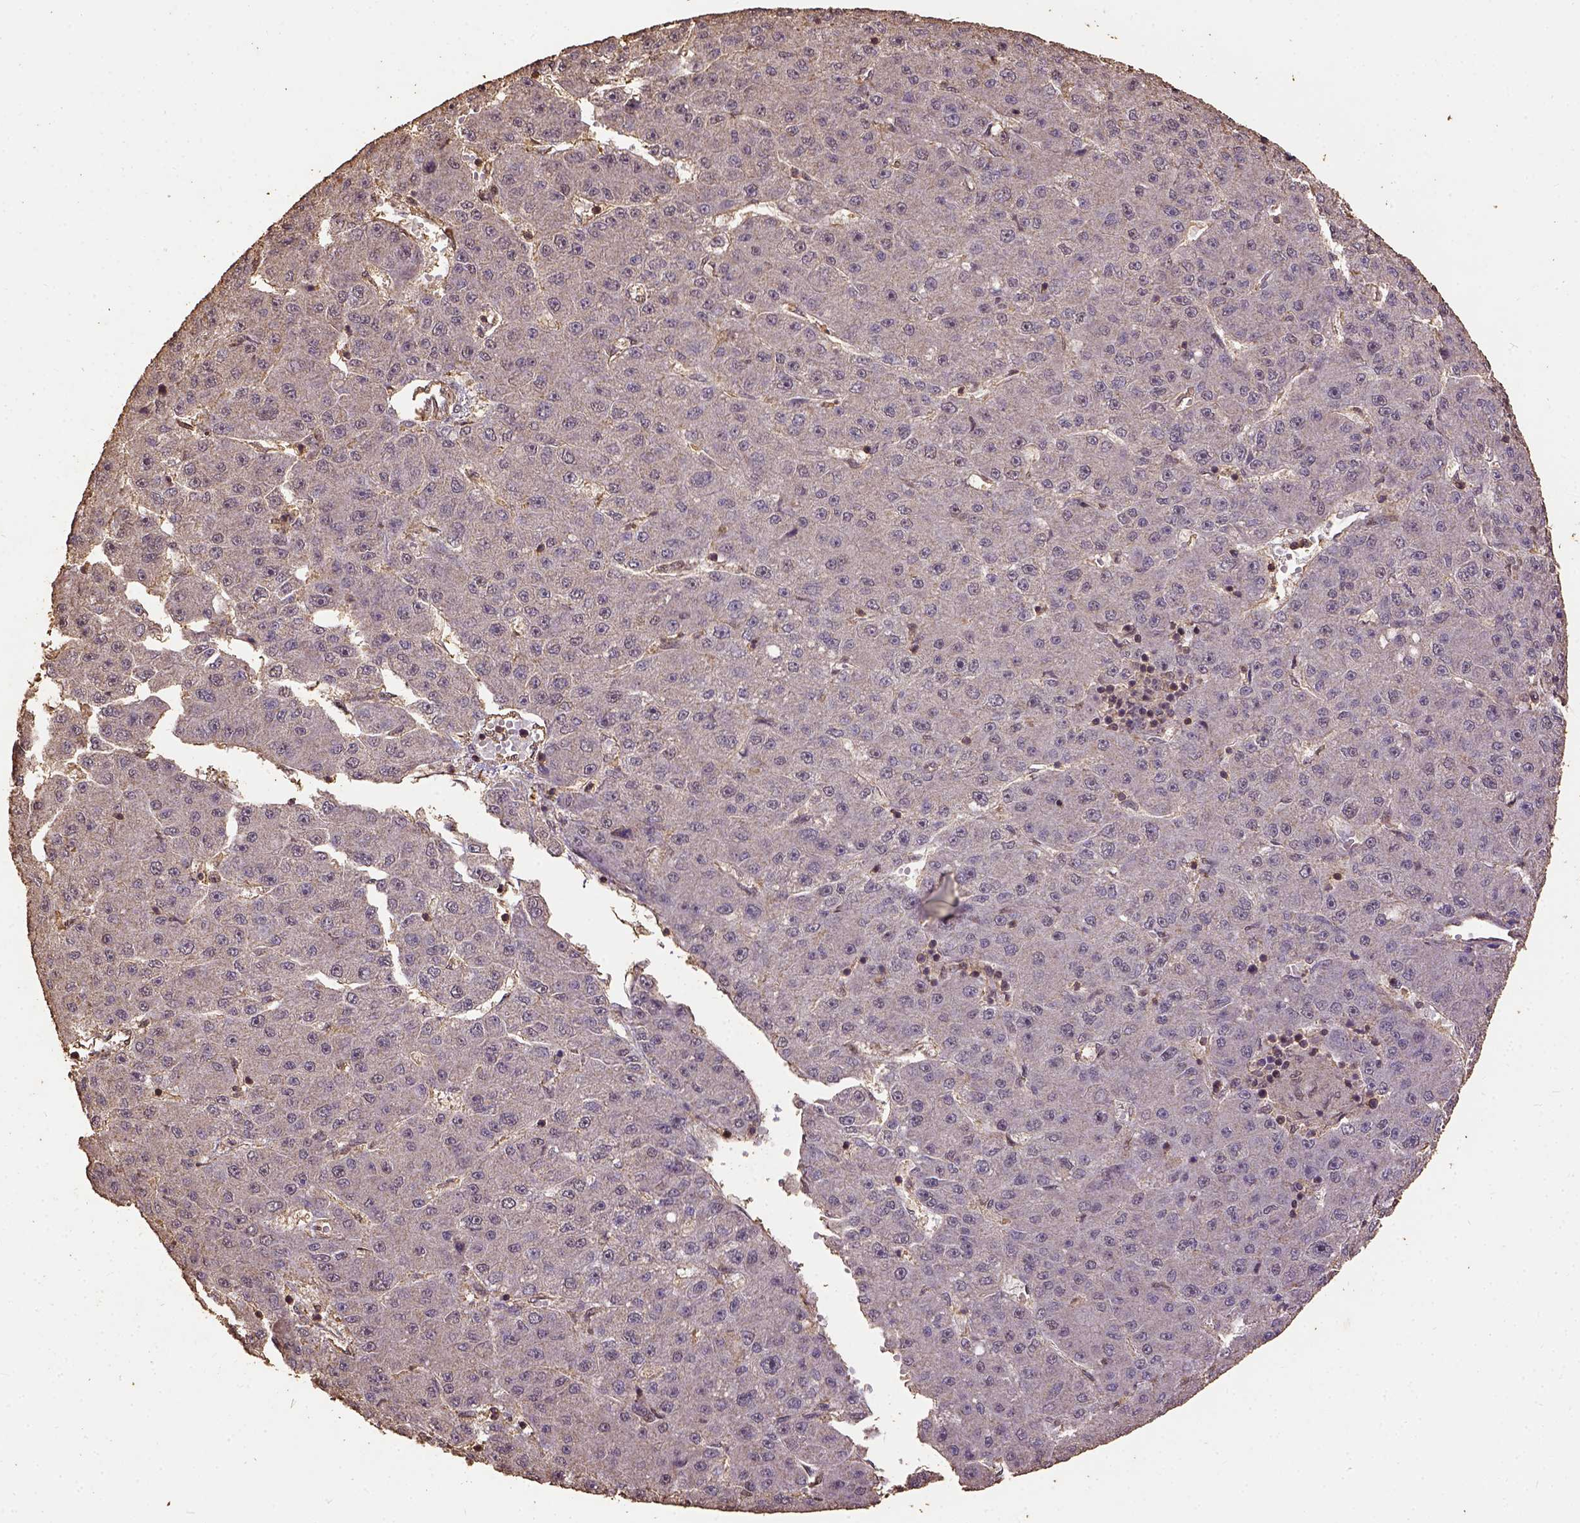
{"staining": {"intensity": "negative", "quantity": "none", "location": "none"}, "tissue": "liver cancer", "cell_type": "Tumor cells", "image_type": "cancer", "snomed": [{"axis": "morphology", "description": "Carcinoma, Hepatocellular, NOS"}, {"axis": "topography", "description": "Liver"}], "caption": "Tumor cells are negative for protein expression in human liver cancer.", "gene": "NACC1", "patient": {"sex": "male", "age": 67}}